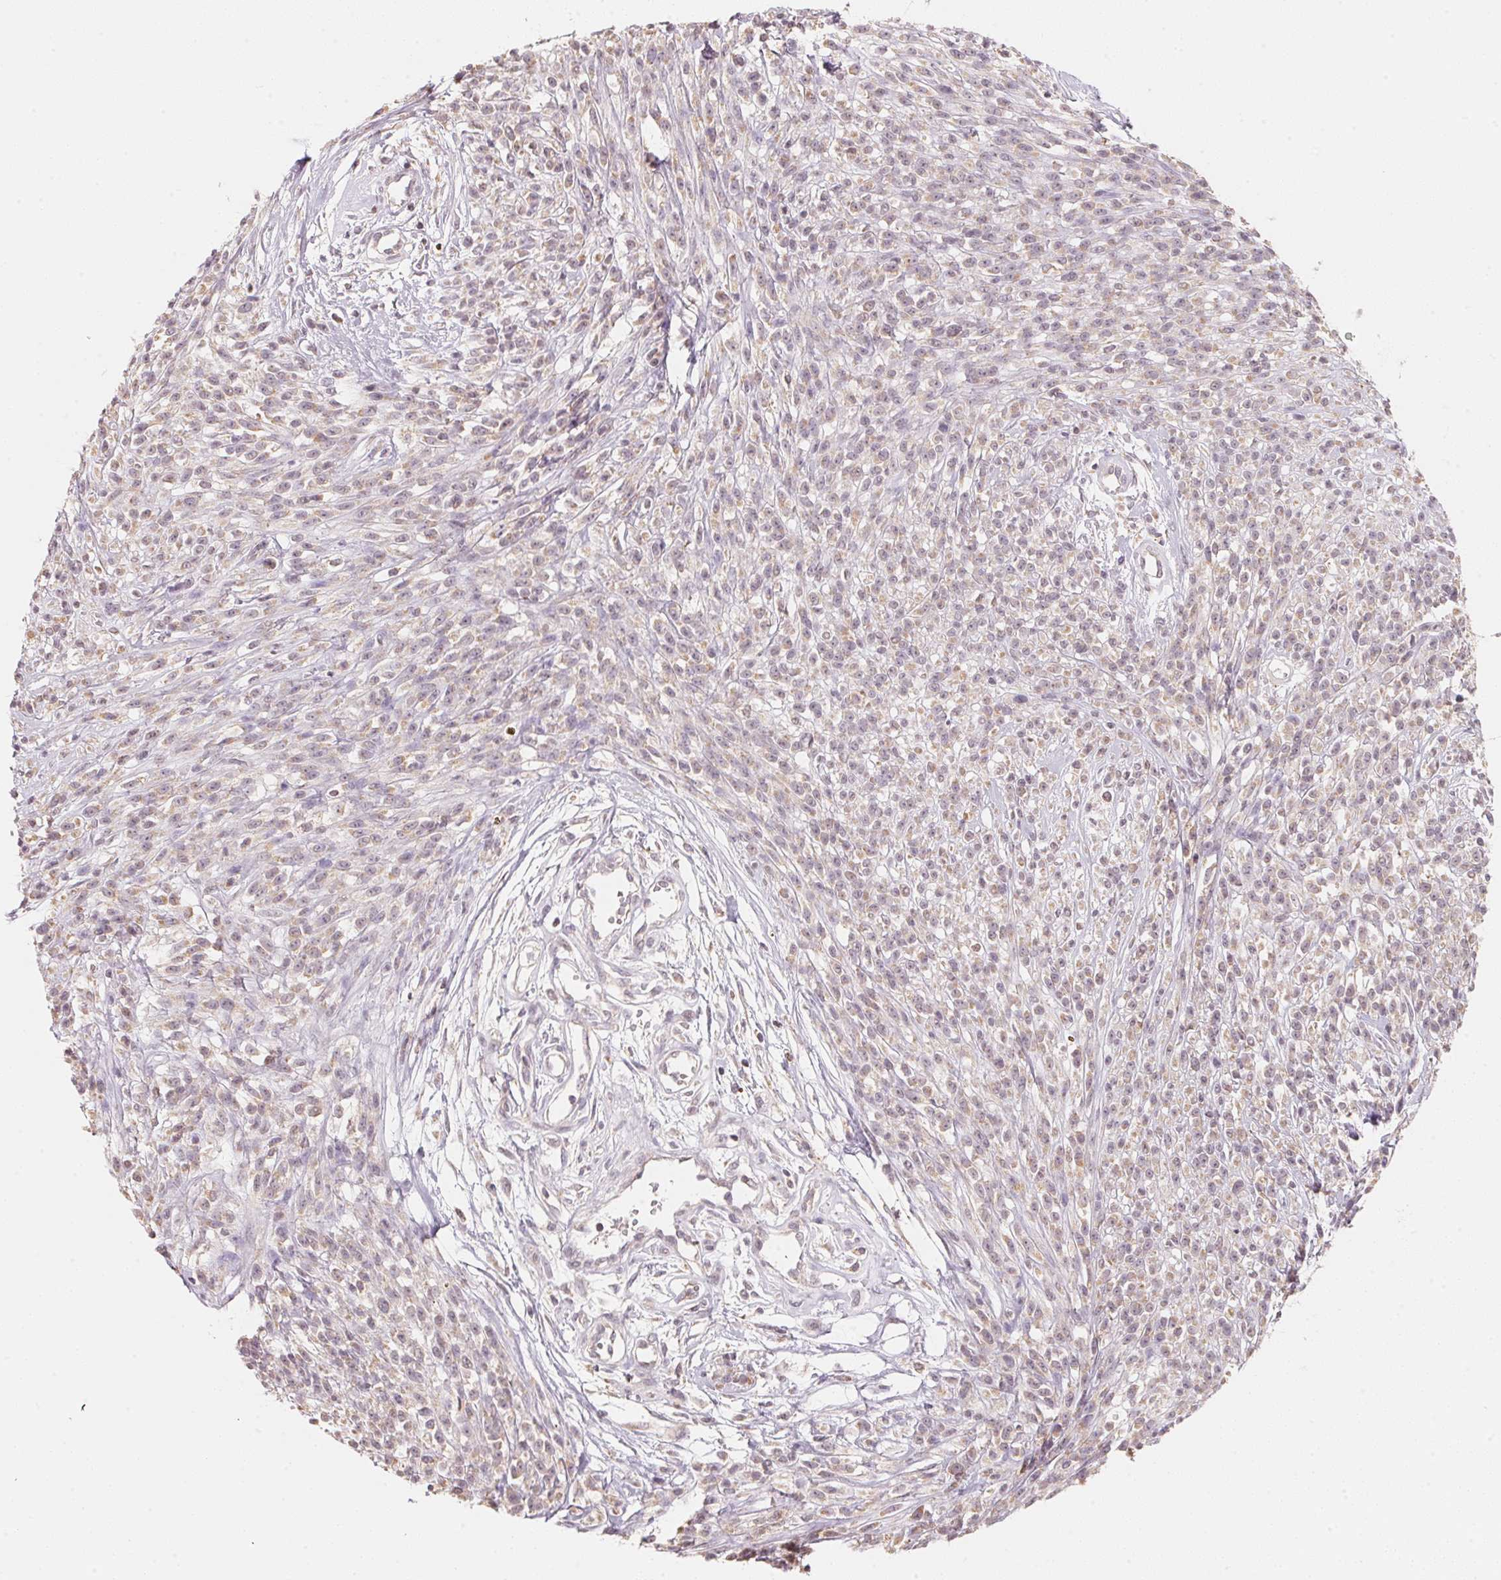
{"staining": {"intensity": "weak", "quantity": "<25%", "location": "cytoplasmic/membranous"}, "tissue": "melanoma", "cell_type": "Tumor cells", "image_type": "cancer", "snomed": [{"axis": "morphology", "description": "Malignant melanoma, NOS"}, {"axis": "topography", "description": "Skin"}, {"axis": "topography", "description": "Skin of trunk"}], "caption": "IHC photomicrograph of human malignant melanoma stained for a protein (brown), which exhibits no expression in tumor cells.", "gene": "ANKRD31", "patient": {"sex": "male", "age": 74}}